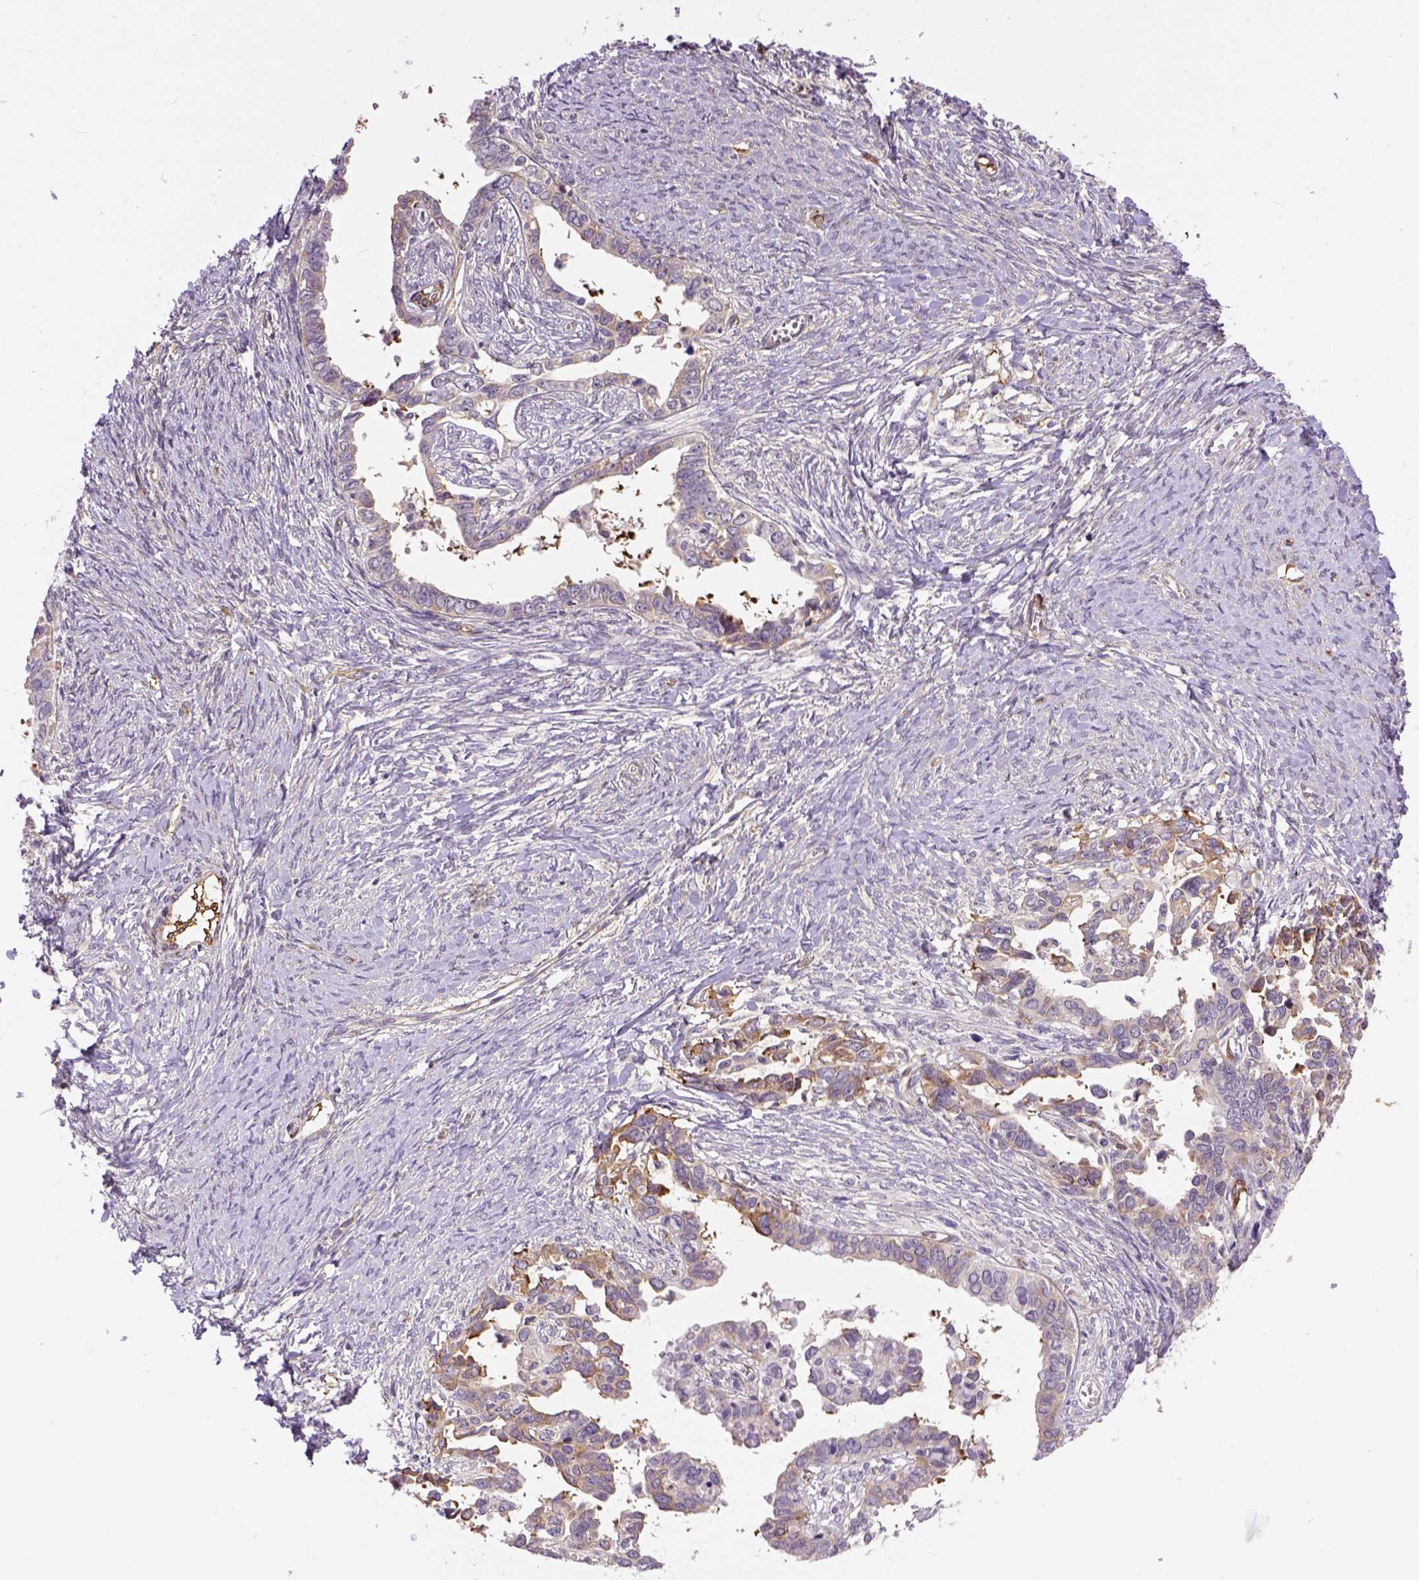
{"staining": {"intensity": "moderate", "quantity": ">75%", "location": "cytoplasmic/membranous"}, "tissue": "ovarian cancer", "cell_type": "Tumor cells", "image_type": "cancer", "snomed": [{"axis": "morphology", "description": "Cystadenocarcinoma, serous, NOS"}, {"axis": "topography", "description": "Ovary"}], "caption": "High-power microscopy captured an immunohistochemistry (IHC) micrograph of ovarian cancer, revealing moderate cytoplasmic/membranous expression in about >75% of tumor cells.", "gene": "KAZN", "patient": {"sex": "female", "age": 69}}